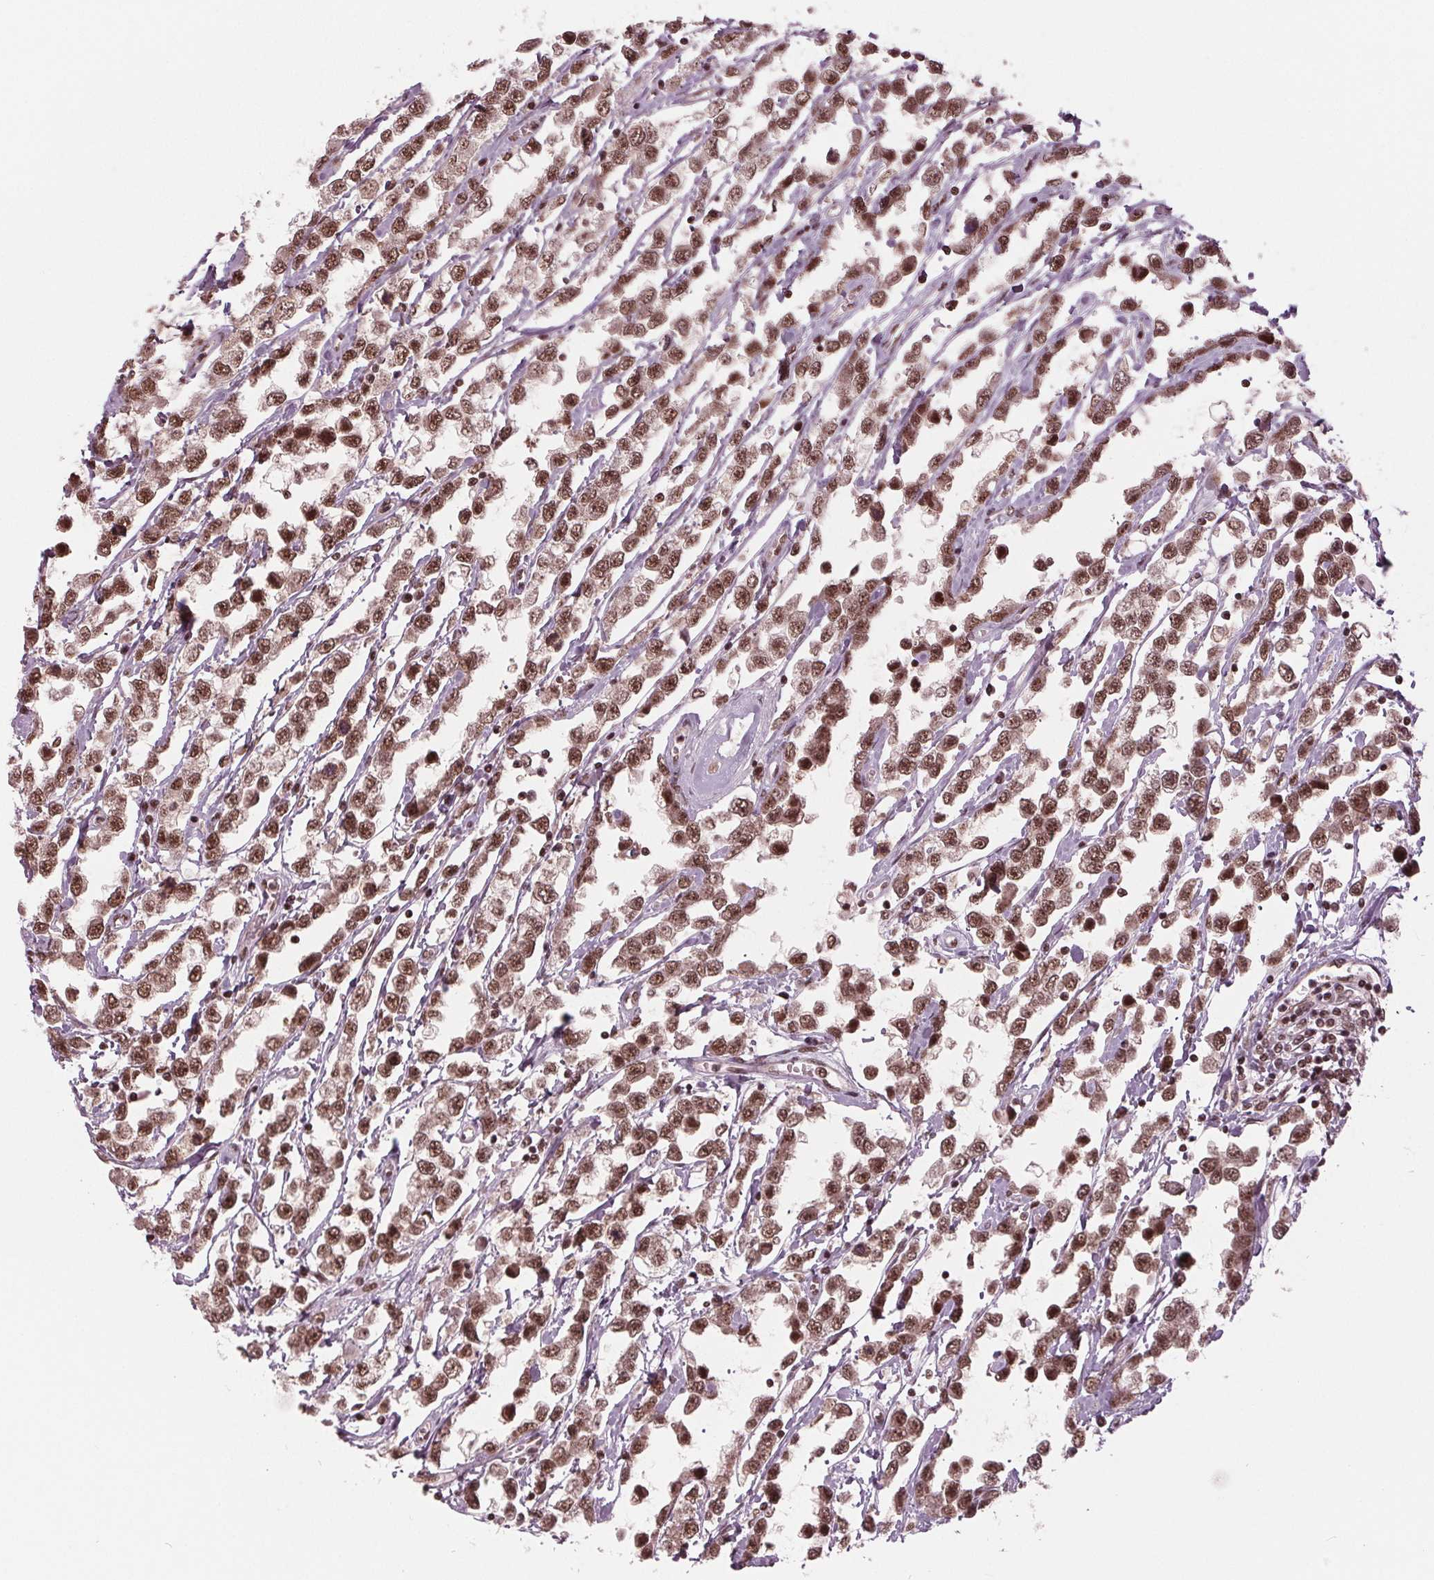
{"staining": {"intensity": "strong", "quantity": ">75%", "location": "nuclear"}, "tissue": "testis cancer", "cell_type": "Tumor cells", "image_type": "cancer", "snomed": [{"axis": "morphology", "description": "Seminoma, NOS"}, {"axis": "topography", "description": "Testis"}], "caption": "Tumor cells exhibit high levels of strong nuclear positivity in approximately >75% of cells in testis cancer.", "gene": "LSM2", "patient": {"sex": "male", "age": 34}}